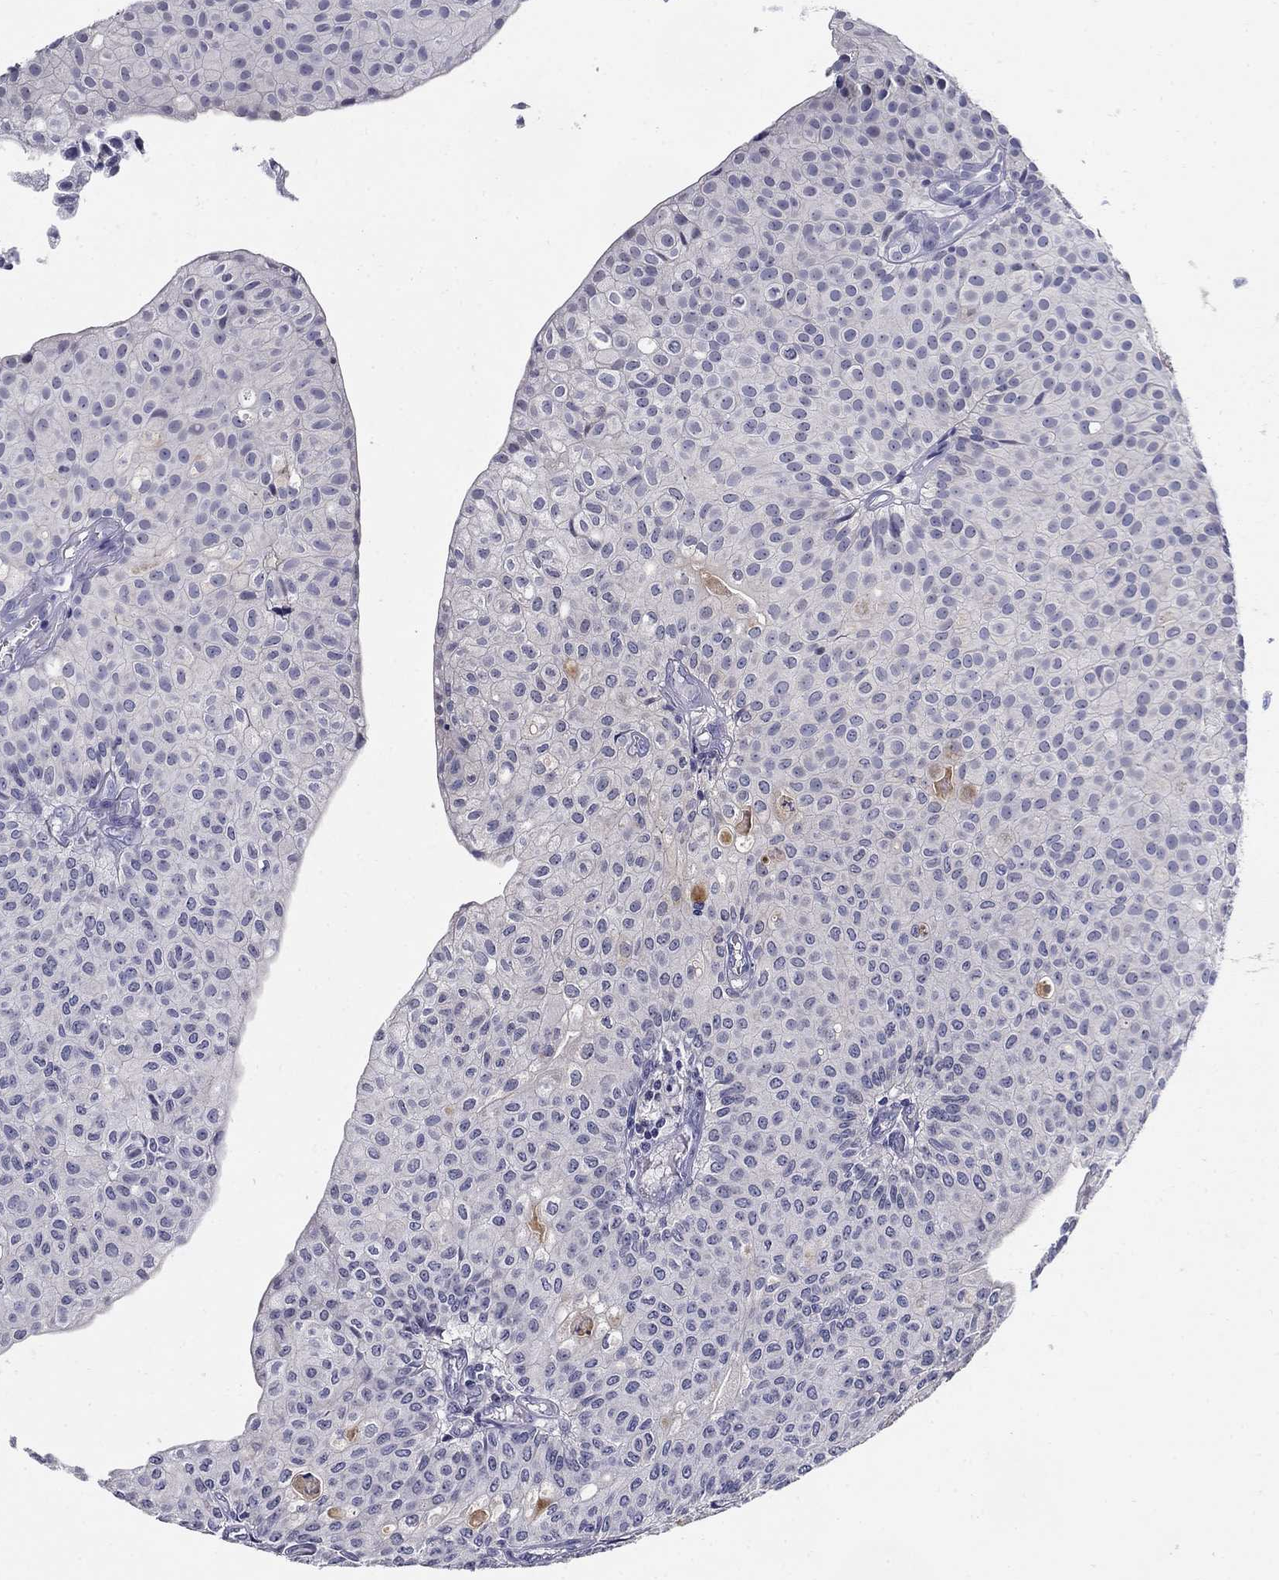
{"staining": {"intensity": "negative", "quantity": "none", "location": "none"}, "tissue": "urothelial cancer", "cell_type": "Tumor cells", "image_type": "cancer", "snomed": [{"axis": "morphology", "description": "Urothelial carcinoma, Low grade"}, {"axis": "topography", "description": "Urinary bladder"}], "caption": "DAB immunohistochemical staining of low-grade urothelial carcinoma reveals no significant positivity in tumor cells. (DAB IHC with hematoxylin counter stain).", "gene": "C4orf19", "patient": {"sex": "male", "age": 89}}